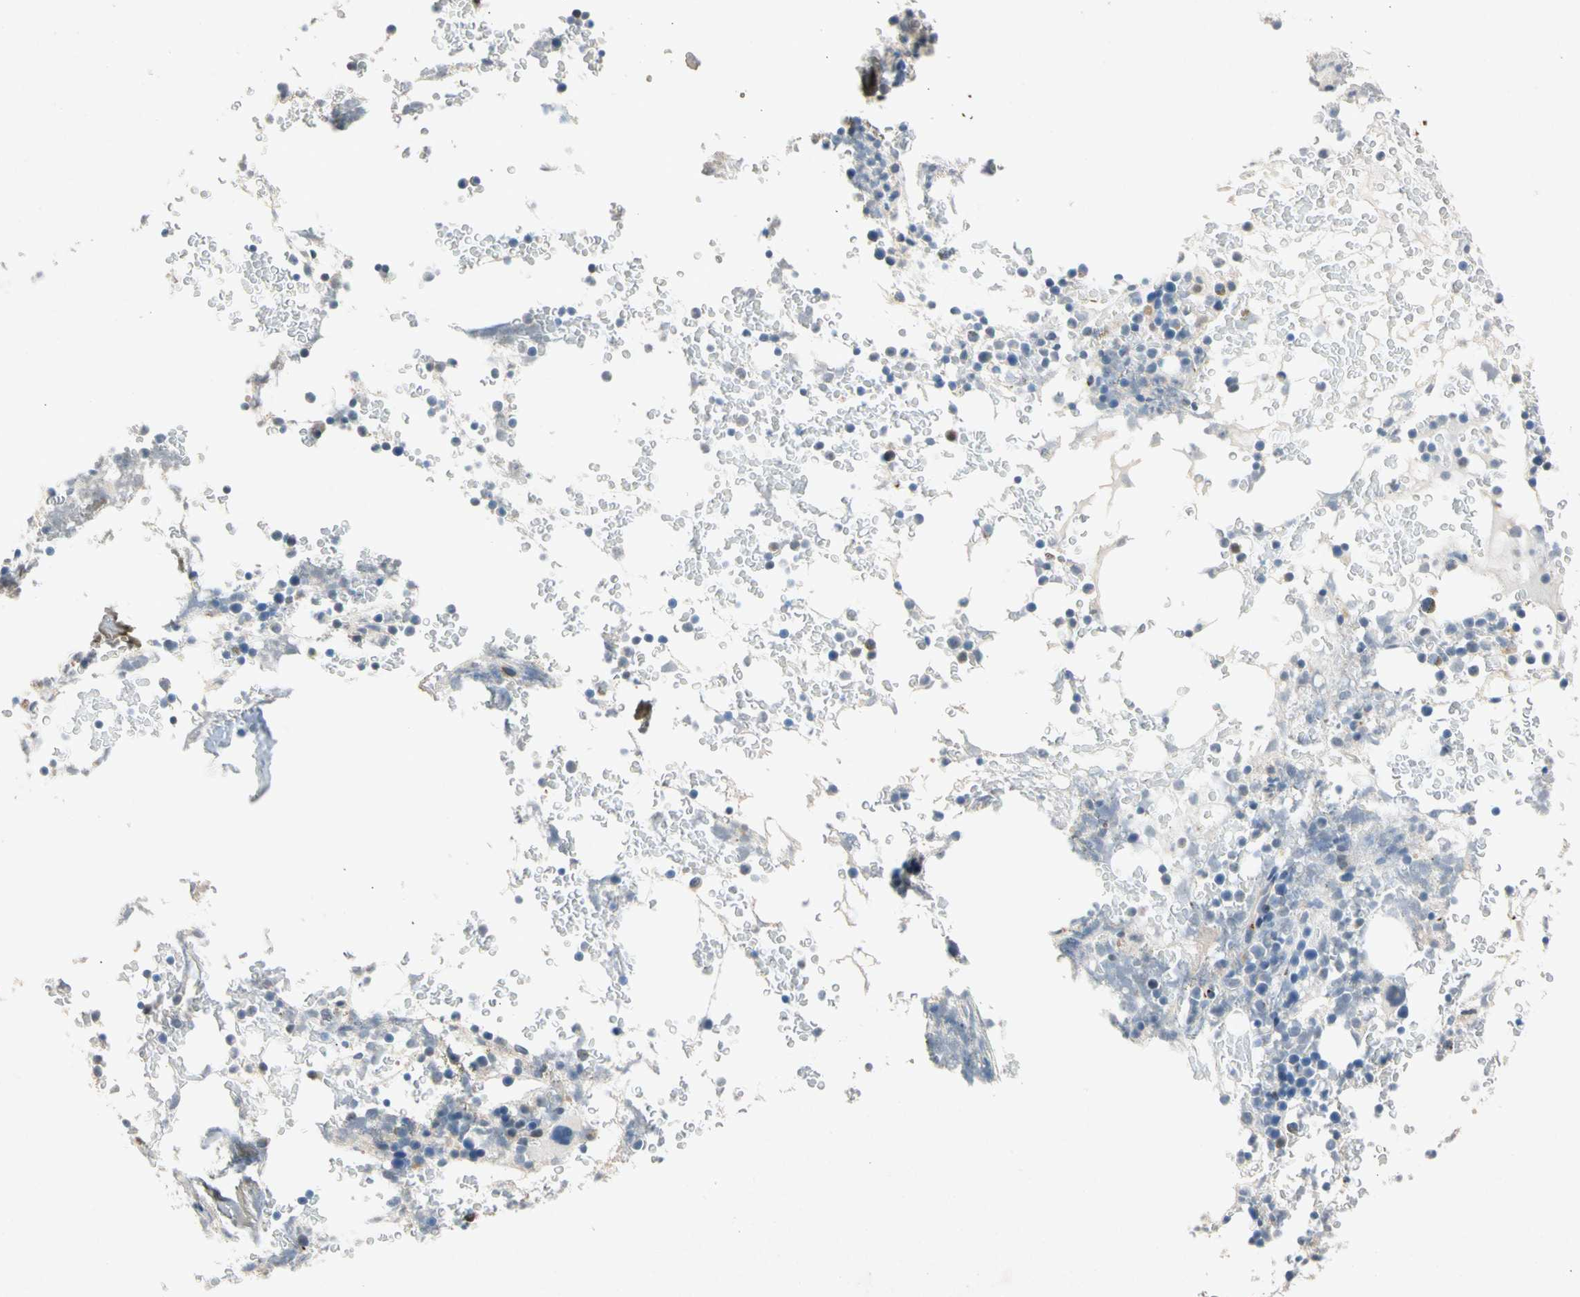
{"staining": {"intensity": "strong", "quantity": "<25%", "location": "cytoplasmic/membranous"}, "tissue": "bone marrow", "cell_type": "Hematopoietic cells", "image_type": "normal", "snomed": [{"axis": "morphology", "description": "Normal tissue, NOS"}, {"axis": "topography", "description": "Bone marrow"}], "caption": "This is a micrograph of immunohistochemistry (IHC) staining of unremarkable bone marrow, which shows strong staining in the cytoplasmic/membranous of hematopoietic cells.", "gene": "GASK1B", "patient": {"sex": "female", "age": 66}}